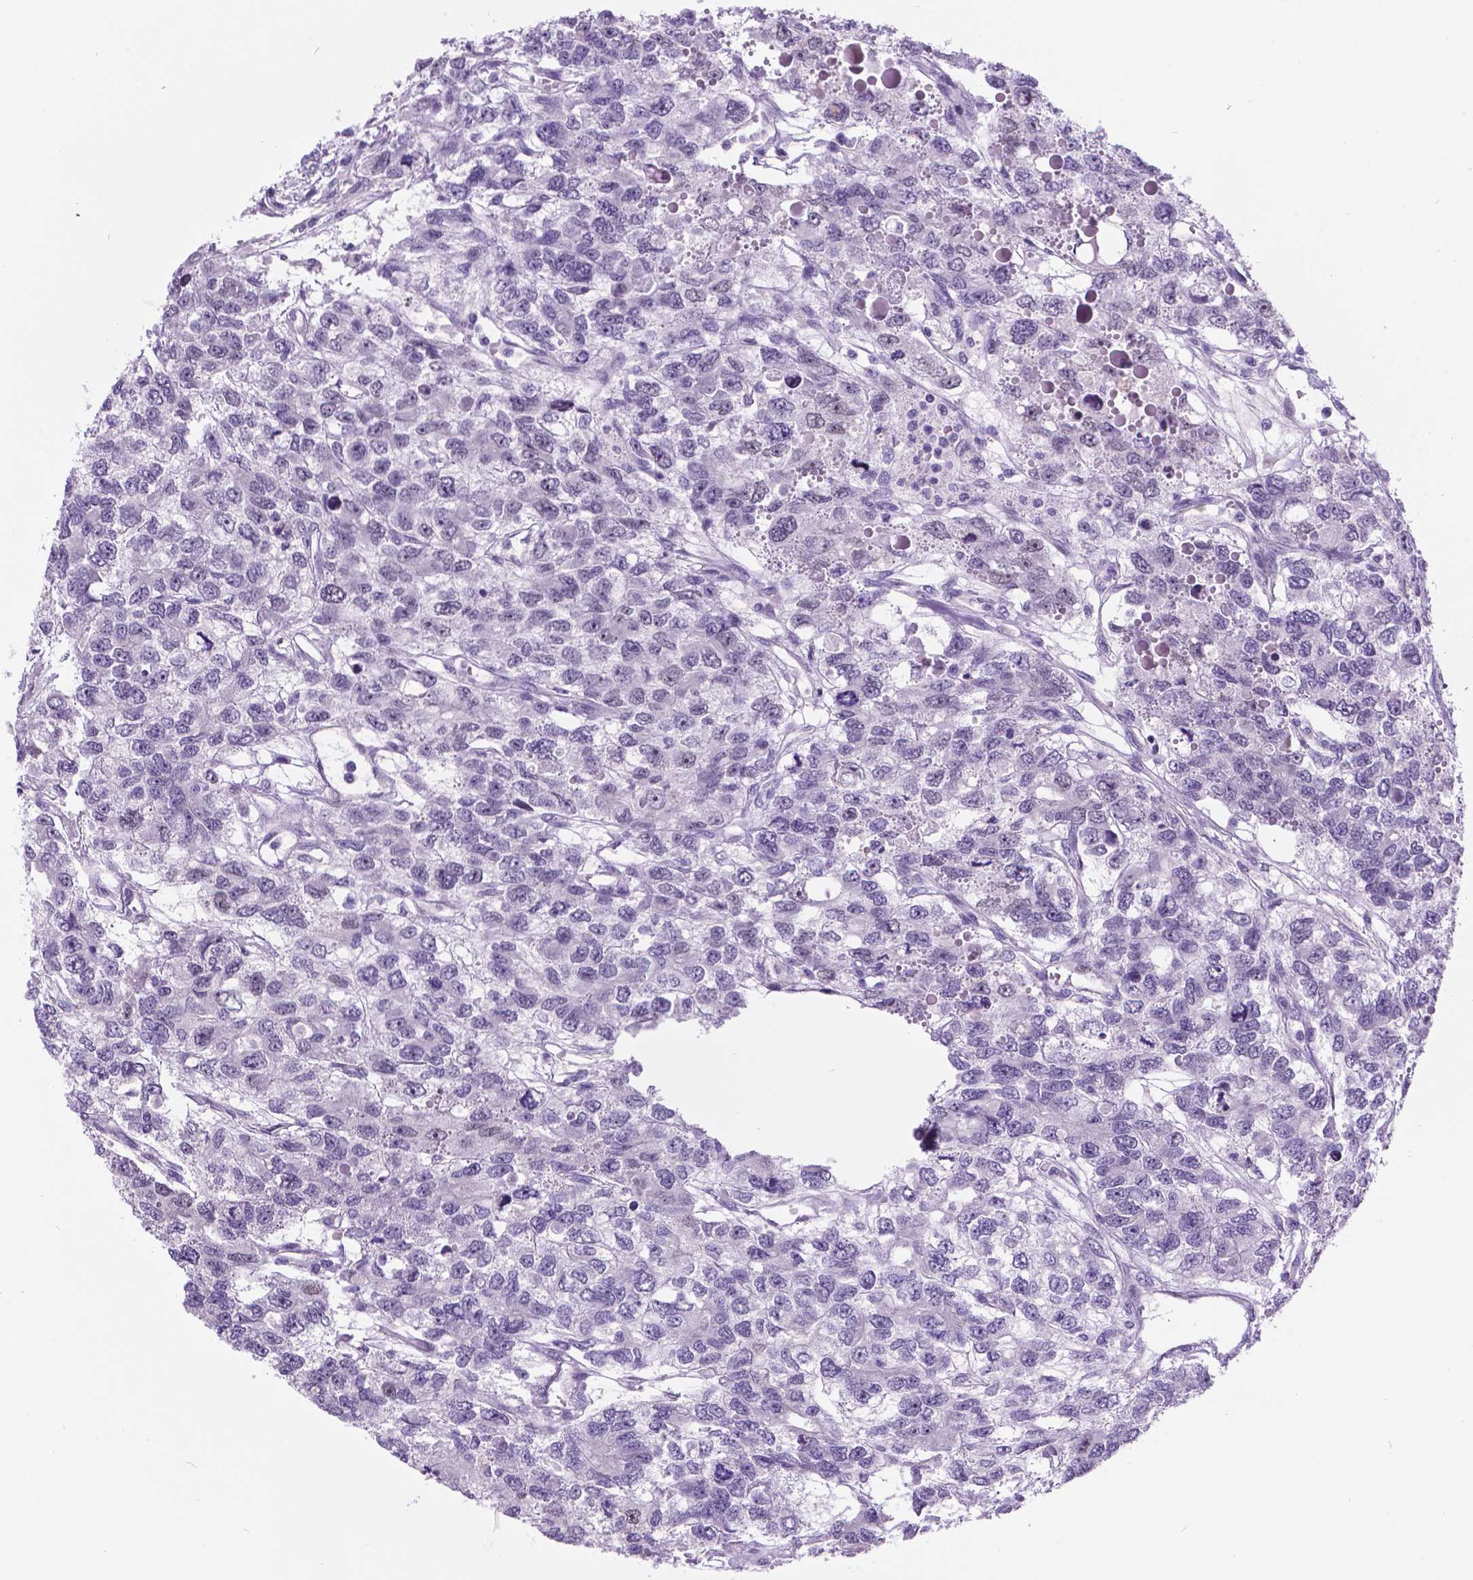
{"staining": {"intensity": "negative", "quantity": "none", "location": "none"}, "tissue": "testis cancer", "cell_type": "Tumor cells", "image_type": "cancer", "snomed": [{"axis": "morphology", "description": "Seminoma, NOS"}, {"axis": "topography", "description": "Testis"}], "caption": "This image is of testis seminoma stained with immunohistochemistry to label a protein in brown with the nuclei are counter-stained blue. There is no positivity in tumor cells.", "gene": "DPF3", "patient": {"sex": "male", "age": 52}}